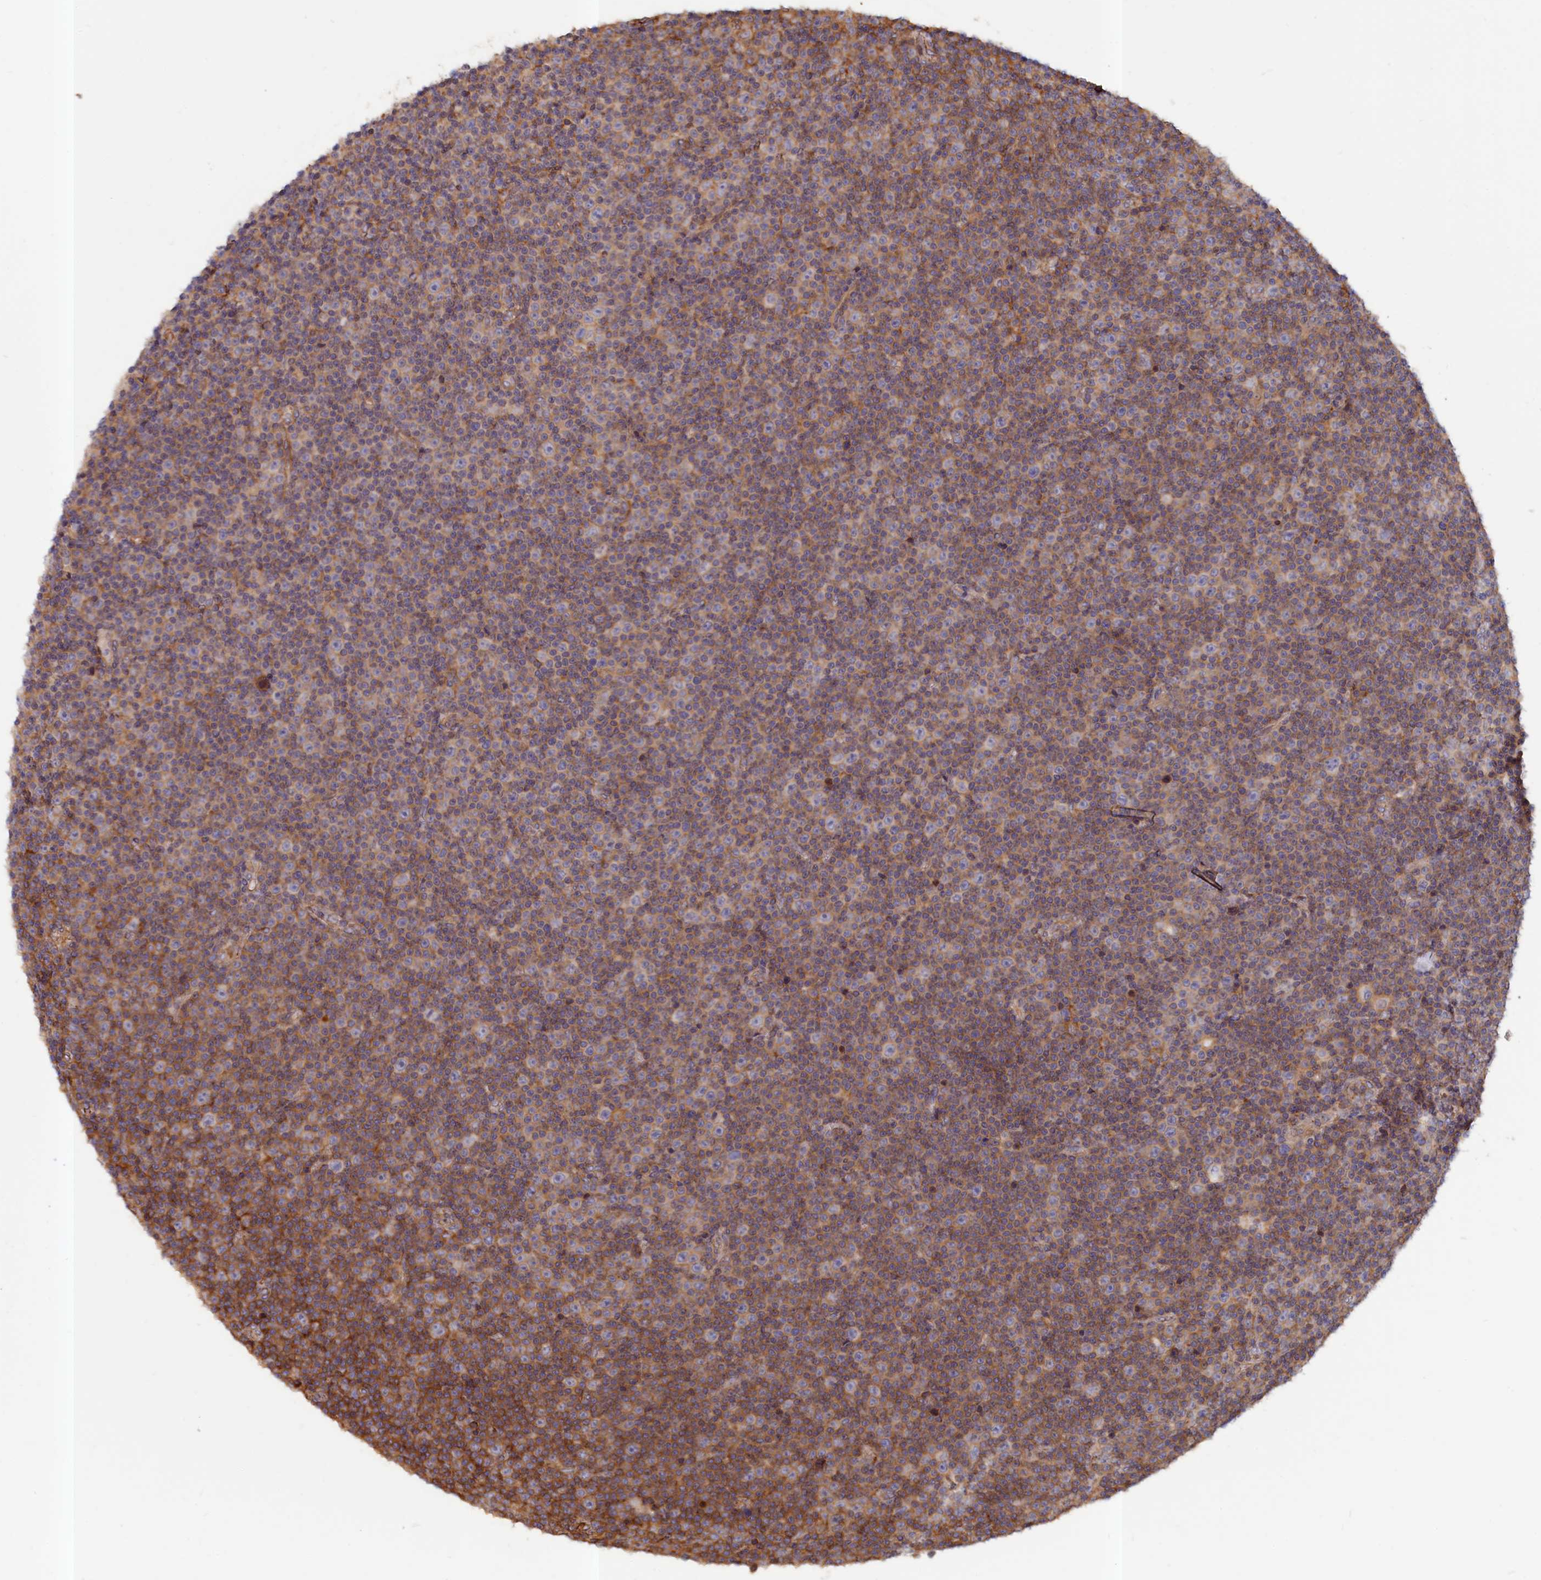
{"staining": {"intensity": "weak", "quantity": "25%-75%", "location": "cytoplasmic/membranous"}, "tissue": "lymphoma", "cell_type": "Tumor cells", "image_type": "cancer", "snomed": [{"axis": "morphology", "description": "Malignant lymphoma, non-Hodgkin's type, Low grade"}, {"axis": "topography", "description": "Lymph node"}], "caption": "Approximately 25%-75% of tumor cells in lymphoma display weak cytoplasmic/membranous protein staining as visualized by brown immunohistochemical staining.", "gene": "ANKRD27", "patient": {"sex": "female", "age": 67}}